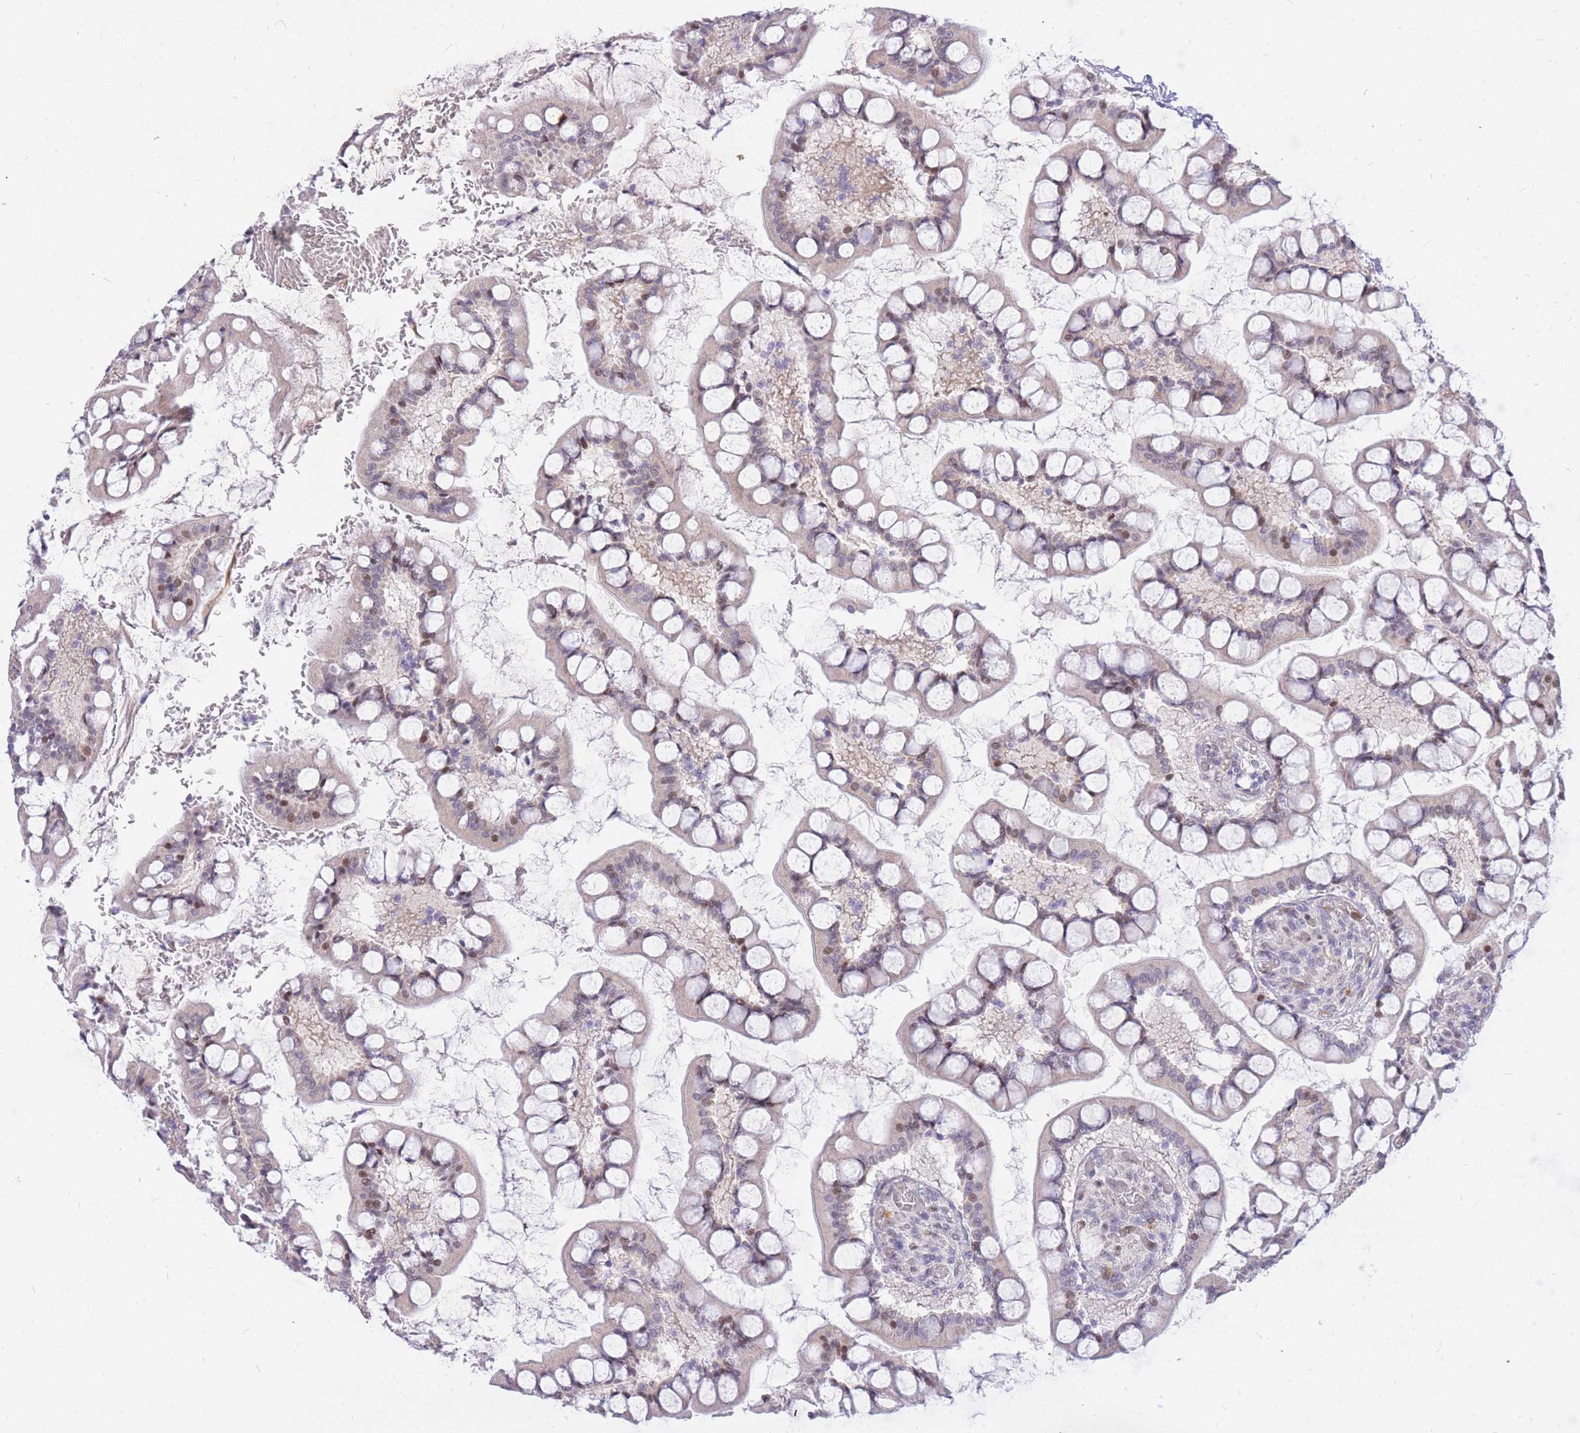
{"staining": {"intensity": "moderate", "quantity": "25%-75%", "location": "nuclear"}, "tissue": "small intestine", "cell_type": "Glandular cells", "image_type": "normal", "snomed": [{"axis": "morphology", "description": "Normal tissue, NOS"}, {"axis": "topography", "description": "Small intestine"}], "caption": "Moderate nuclear staining is identified in approximately 25%-75% of glandular cells in normal small intestine. (brown staining indicates protein expression, while blue staining denotes nuclei).", "gene": "TLE2", "patient": {"sex": "male", "age": 52}}